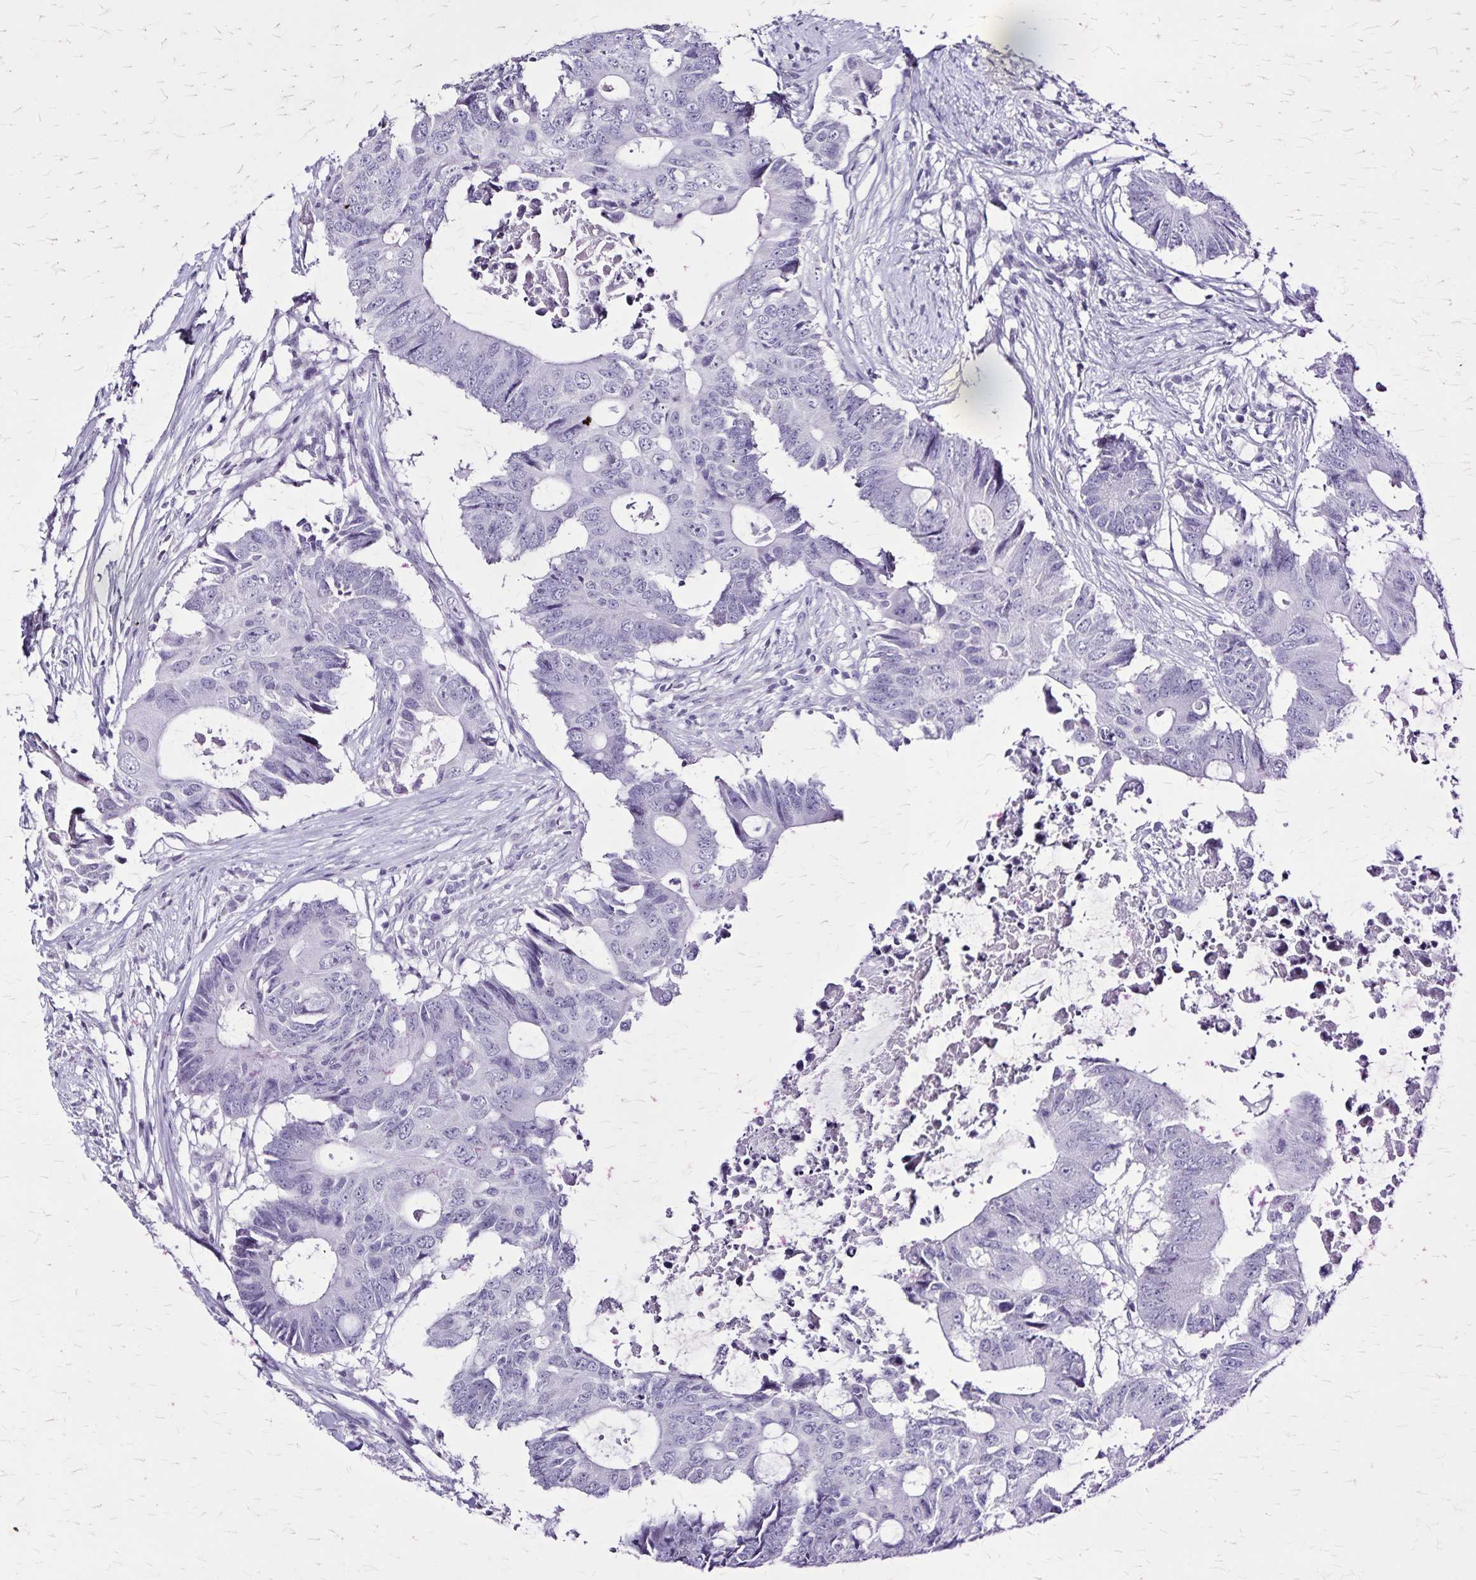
{"staining": {"intensity": "negative", "quantity": "none", "location": "none"}, "tissue": "colorectal cancer", "cell_type": "Tumor cells", "image_type": "cancer", "snomed": [{"axis": "morphology", "description": "Adenocarcinoma, NOS"}, {"axis": "topography", "description": "Colon"}], "caption": "Colorectal cancer (adenocarcinoma) was stained to show a protein in brown. There is no significant expression in tumor cells.", "gene": "KRT2", "patient": {"sex": "male", "age": 71}}